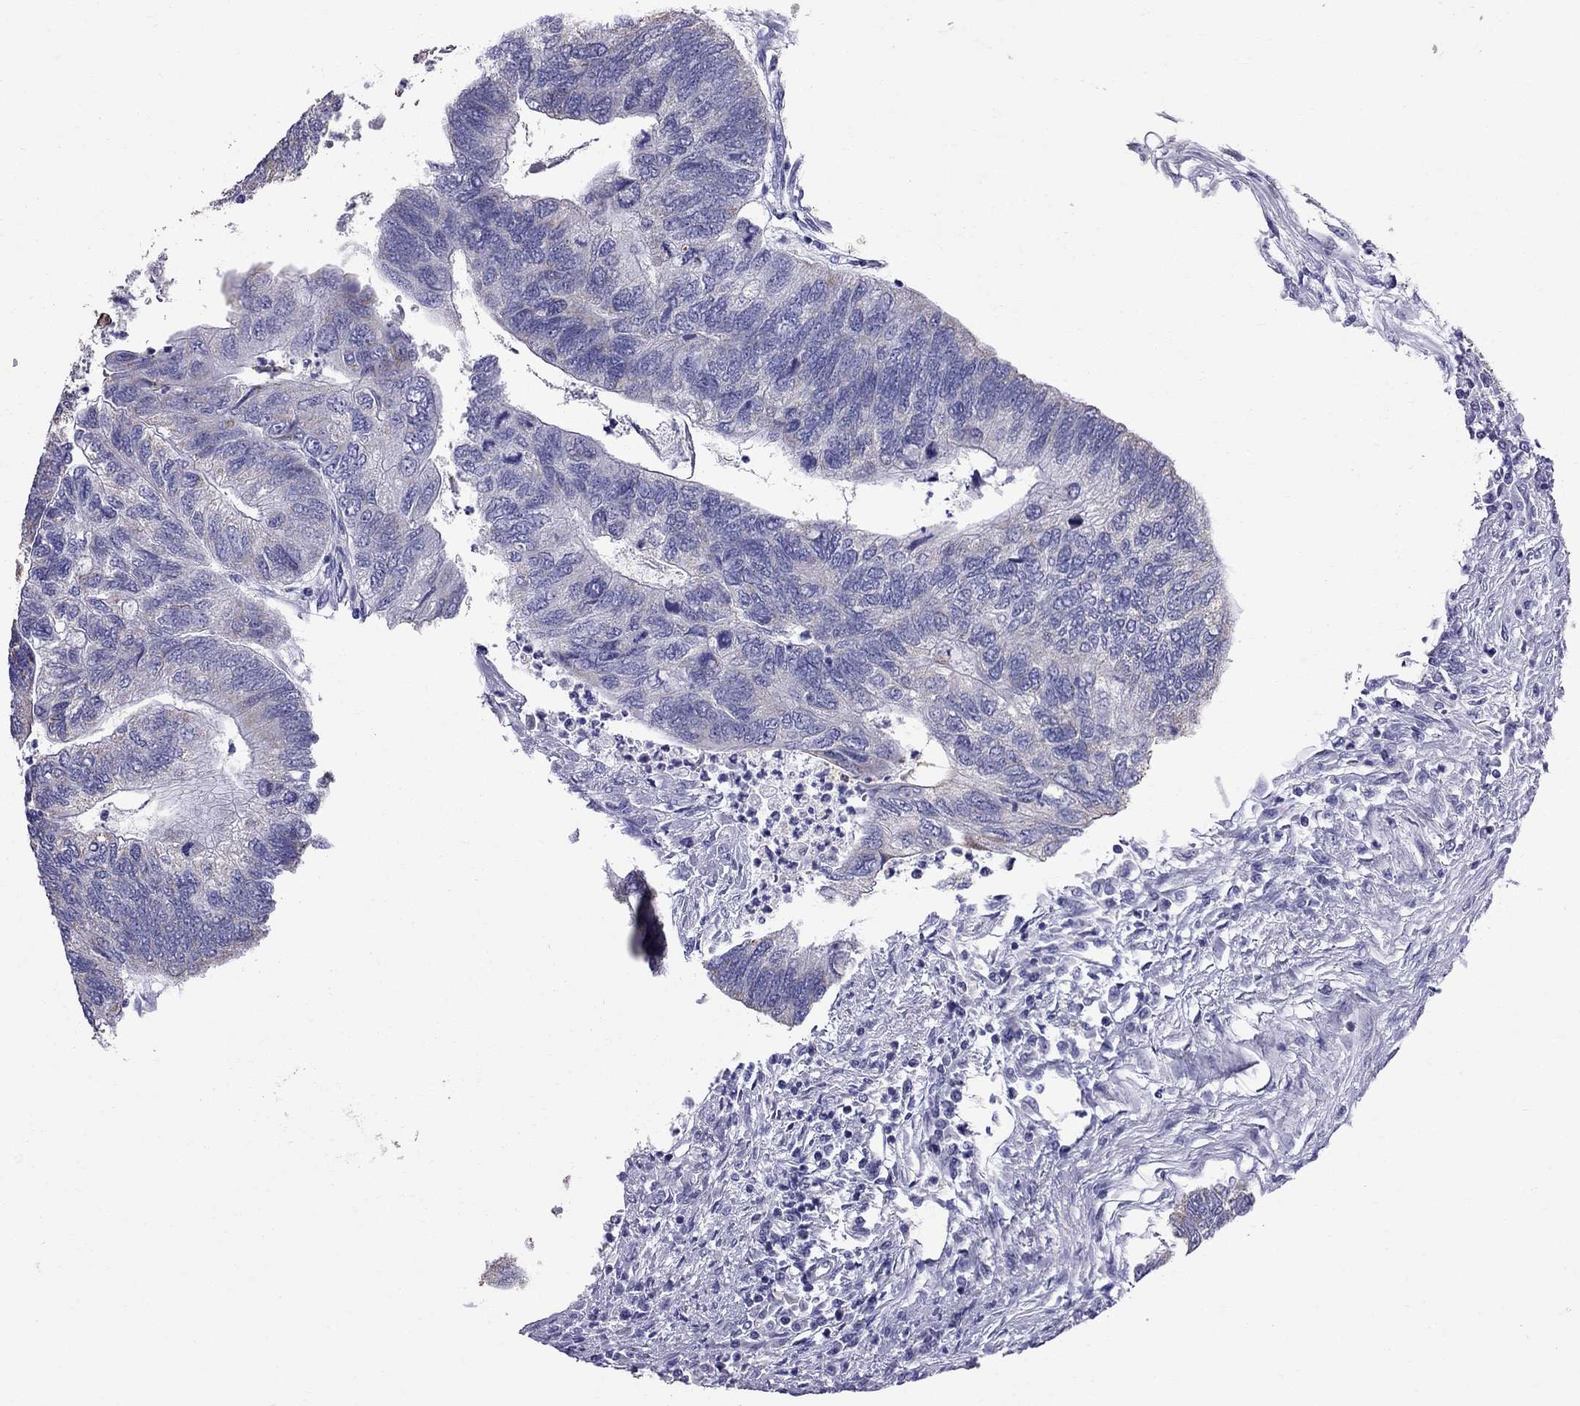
{"staining": {"intensity": "negative", "quantity": "none", "location": "none"}, "tissue": "colorectal cancer", "cell_type": "Tumor cells", "image_type": "cancer", "snomed": [{"axis": "morphology", "description": "Adenocarcinoma, NOS"}, {"axis": "topography", "description": "Colon"}], "caption": "Protein analysis of adenocarcinoma (colorectal) shows no significant positivity in tumor cells. (Stains: DAB (3,3'-diaminobenzidine) immunohistochemistry with hematoxylin counter stain, Microscopy: brightfield microscopy at high magnification).", "gene": "TTLL13", "patient": {"sex": "female", "age": 67}}